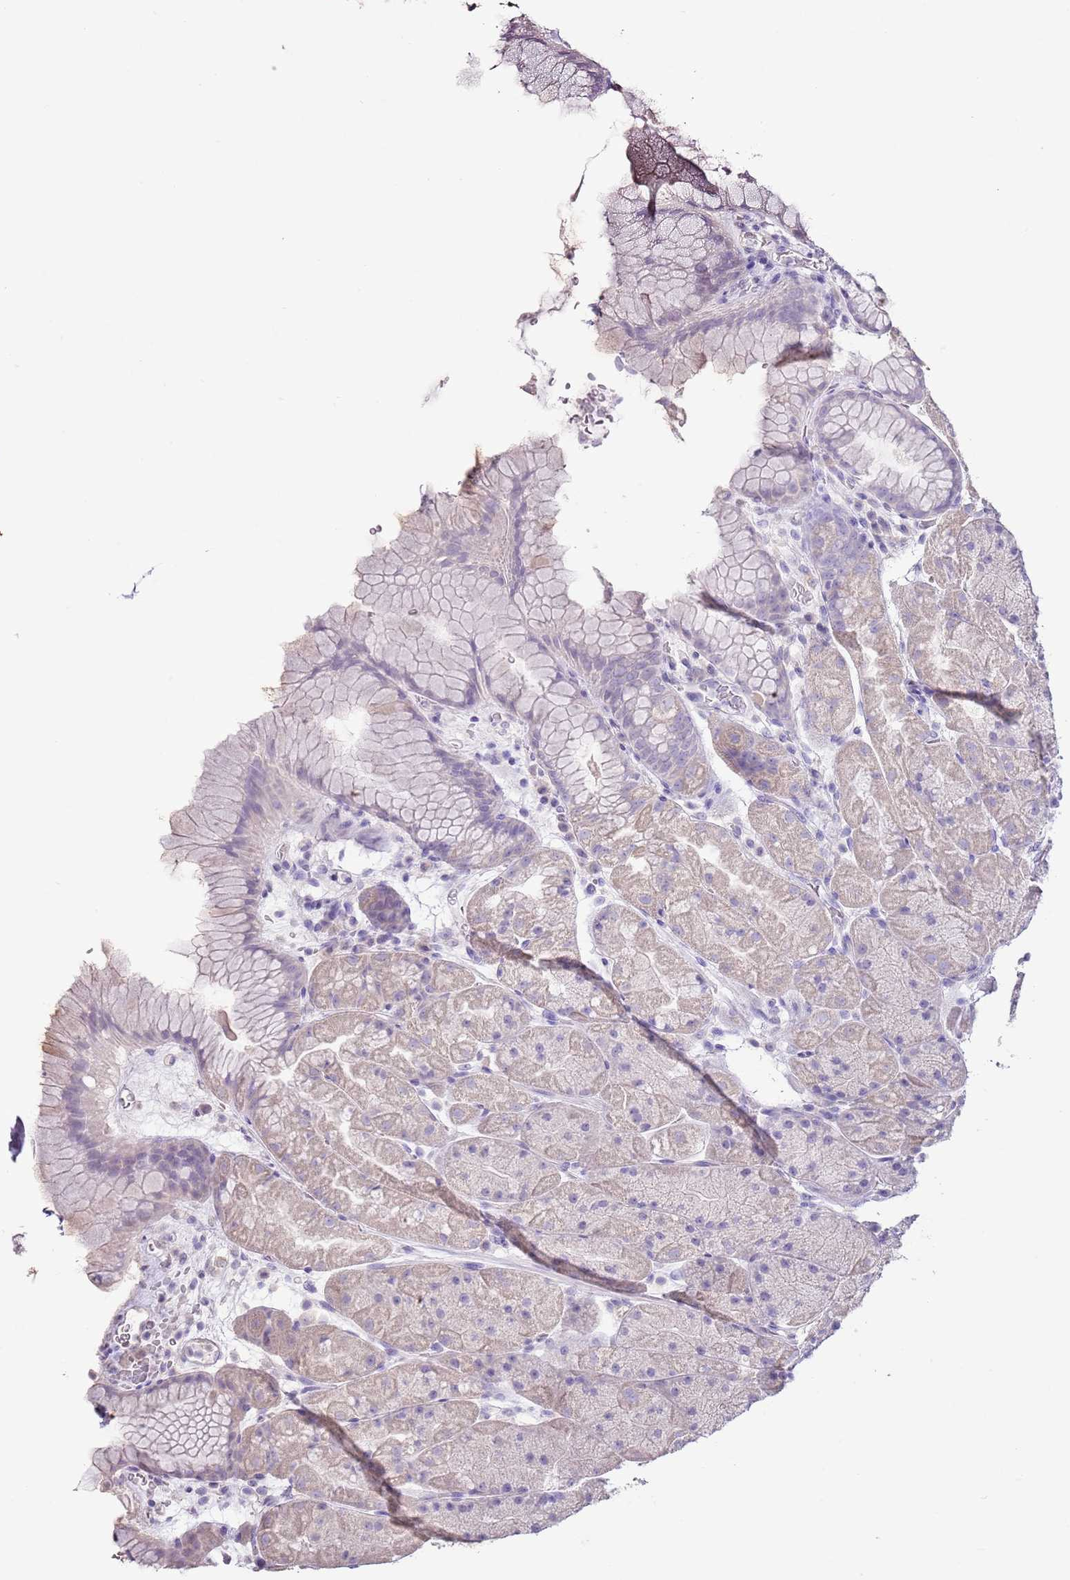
{"staining": {"intensity": "negative", "quantity": "none", "location": "none"}, "tissue": "stomach", "cell_type": "Glandular cells", "image_type": "normal", "snomed": [{"axis": "morphology", "description": "Normal tissue, NOS"}, {"axis": "topography", "description": "Stomach, upper"}, {"axis": "topography", "description": "Stomach, lower"}], "caption": "IHC micrograph of normal human stomach stained for a protein (brown), which reveals no staining in glandular cells.", "gene": "BLOC1S2", "patient": {"sex": "male", "age": 67}}